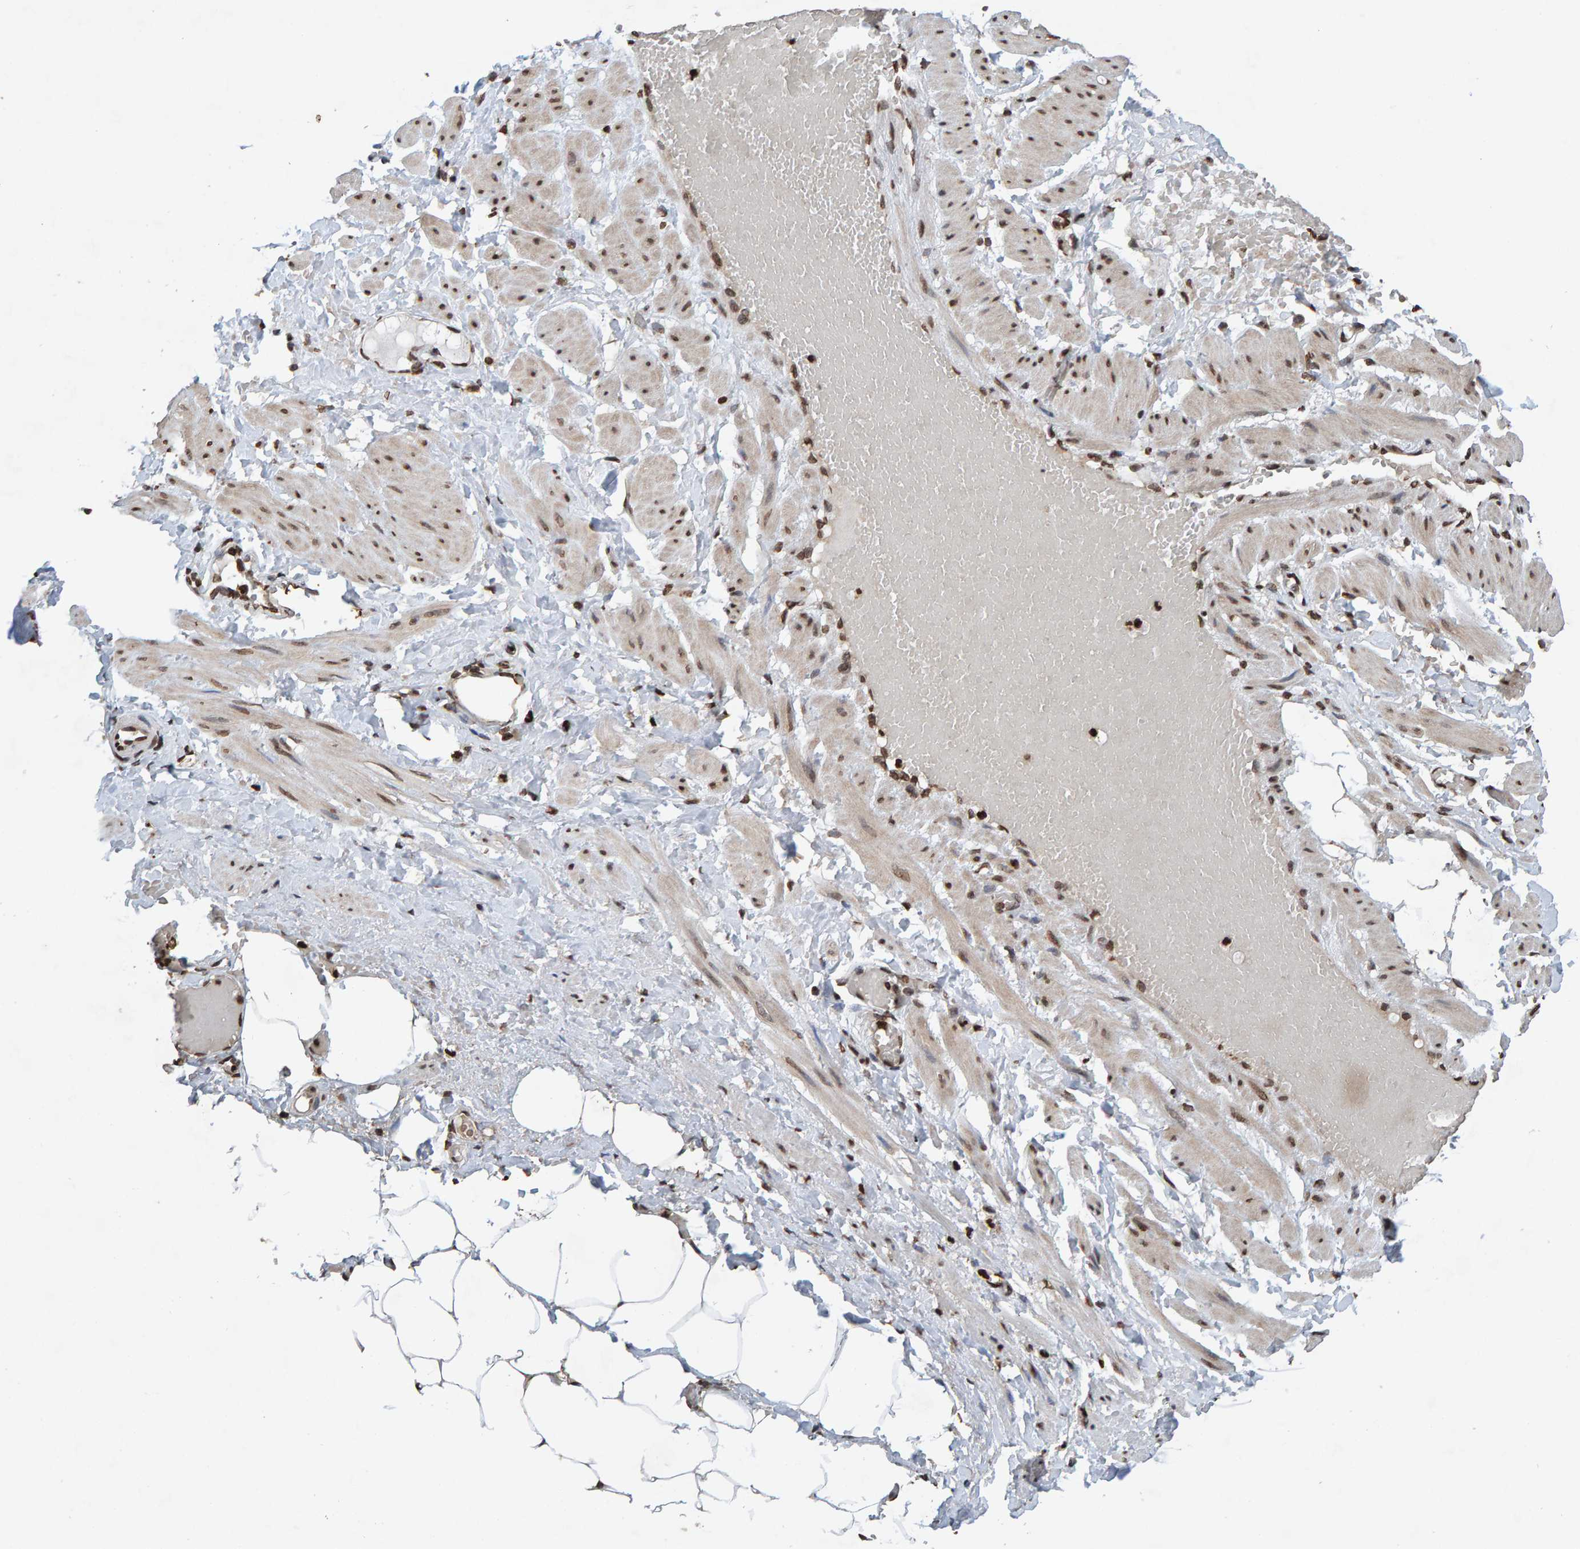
{"staining": {"intensity": "negative", "quantity": "none", "location": "none"}, "tissue": "adipose tissue", "cell_type": "Adipocytes", "image_type": "normal", "snomed": [{"axis": "morphology", "description": "Normal tissue, NOS"}, {"axis": "topography", "description": "Soft tissue"}, {"axis": "topography", "description": "Vascular tissue"}], "caption": "DAB (3,3'-diaminobenzidine) immunohistochemical staining of normal human adipose tissue exhibits no significant staining in adipocytes. (DAB (3,3'-diaminobenzidine) immunohistochemistry (IHC) with hematoxylin counter stain).", "gene": "H2AZ1", "patient": {"sex": "female", "age": 35}}